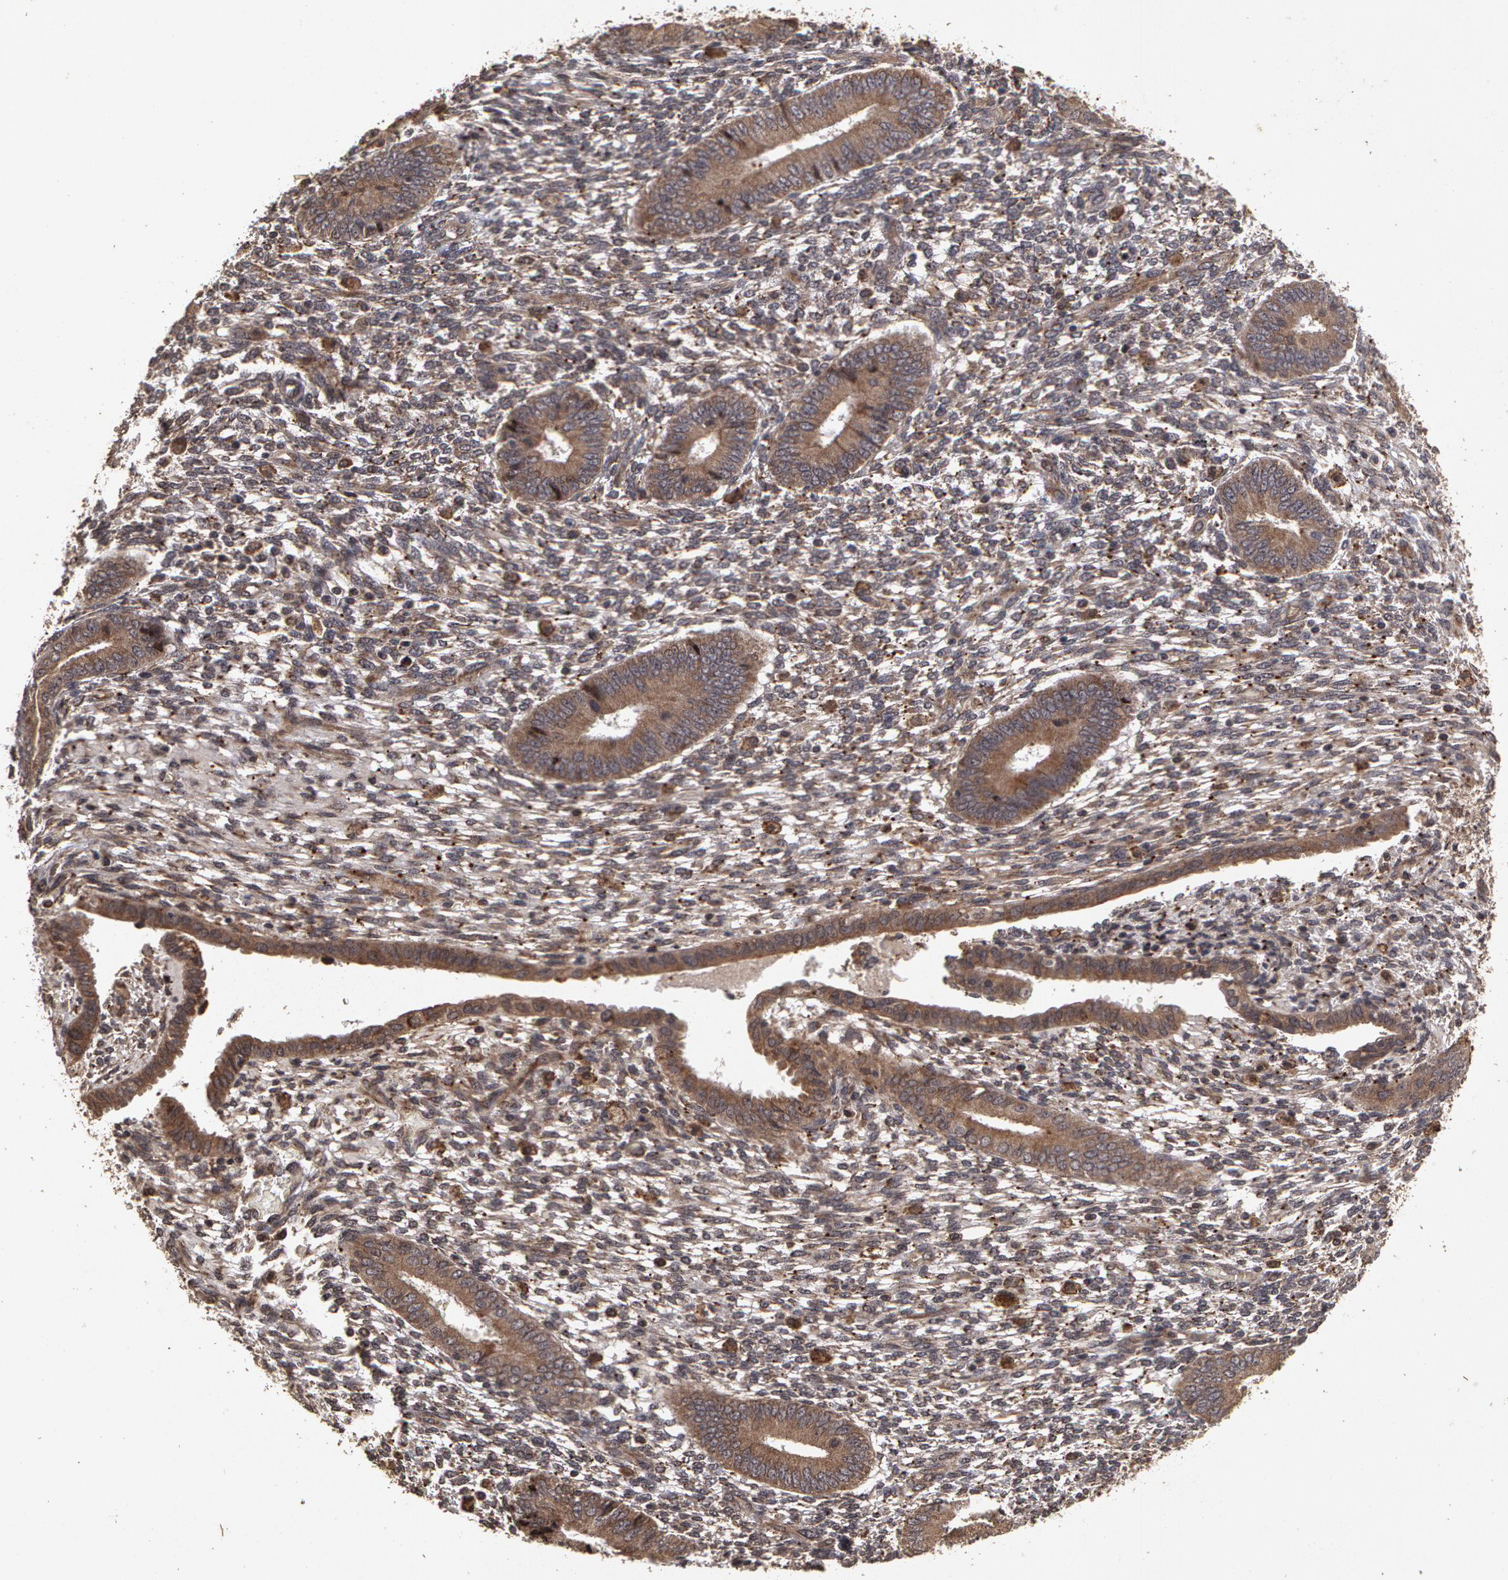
{"staining": {"intensity": "weak", "quantity": "25%-75%", "location": "cytoplasmic/membranous"}, "tissue": "endometrium", "cell_type": "Cells in endometrial stroma", "image_type": "normal", "snomed": [{"axis": "morphology", "description": "Normal tissue, NOS"}, {"axis": "topography", "description": "Endometrium"}], "caption": "Endometrium stained with immunohistochemistry exhibits weak cytoplasmic/membranous expression in about 25%-75% of cells in endometrial stroma.", "gene": "CALR", "patient": {"sex": "female", "age": 42}}